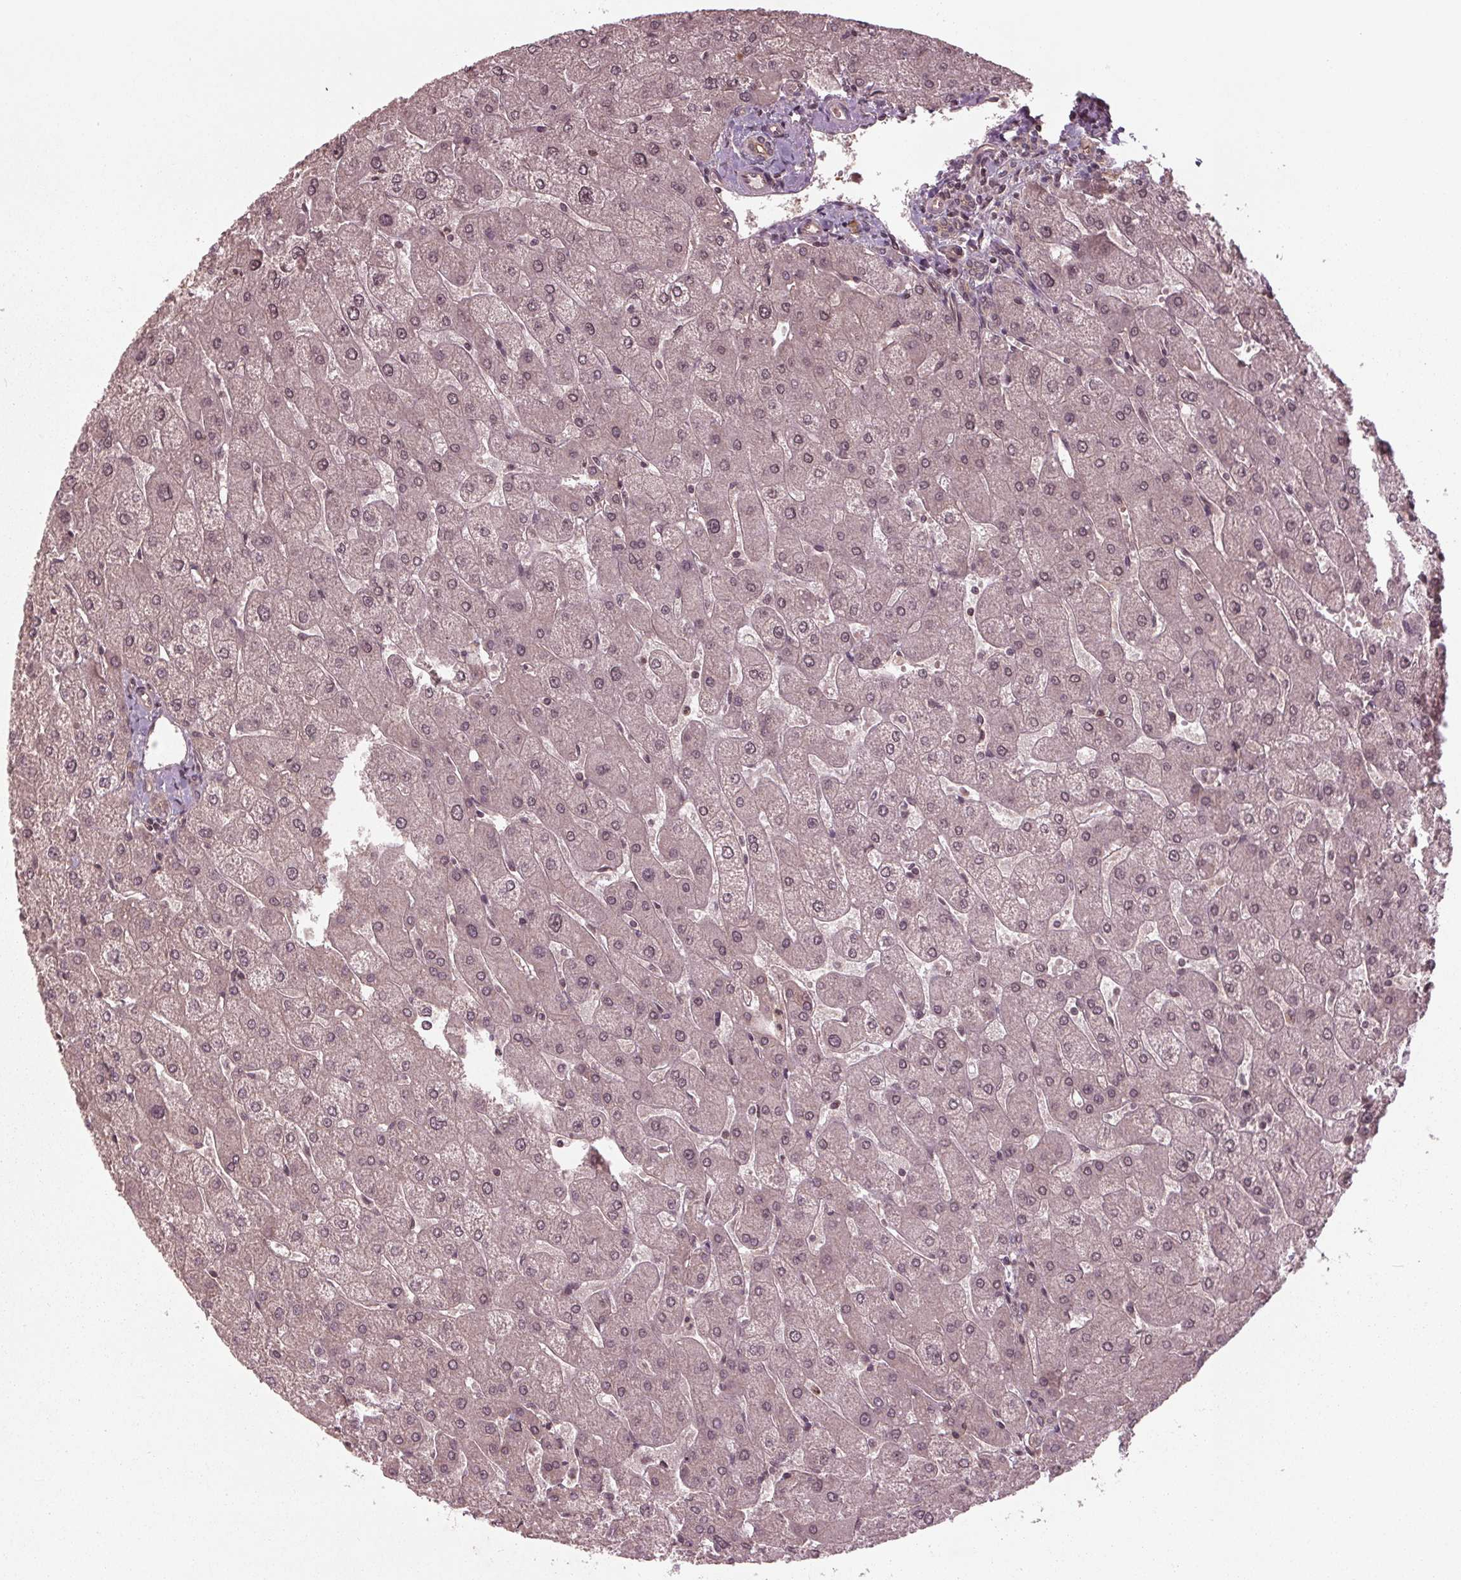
{"staining": {"intensity": "weak", "quantity": "25%-75%", "location": "cytoplasmic/membranous,nuclear"}, "tissue": "liver", "cell_type": "Cholangiocytes", "image_type": "normal", "snomed": [{"axis": "morphology", "description": "Normal tissue, NOS"}, {"axis": "topography", "description": "Liver"}], "caption": "This histopathology image shows immunohistochemistry staining of unremarkable liver, with low weak cytoplasmic/membranous,nuclear expression in about 25%-75% of cholangiocytes.", "gene": "BTBD1", "patient": {"sex": "male", "age": 67}}